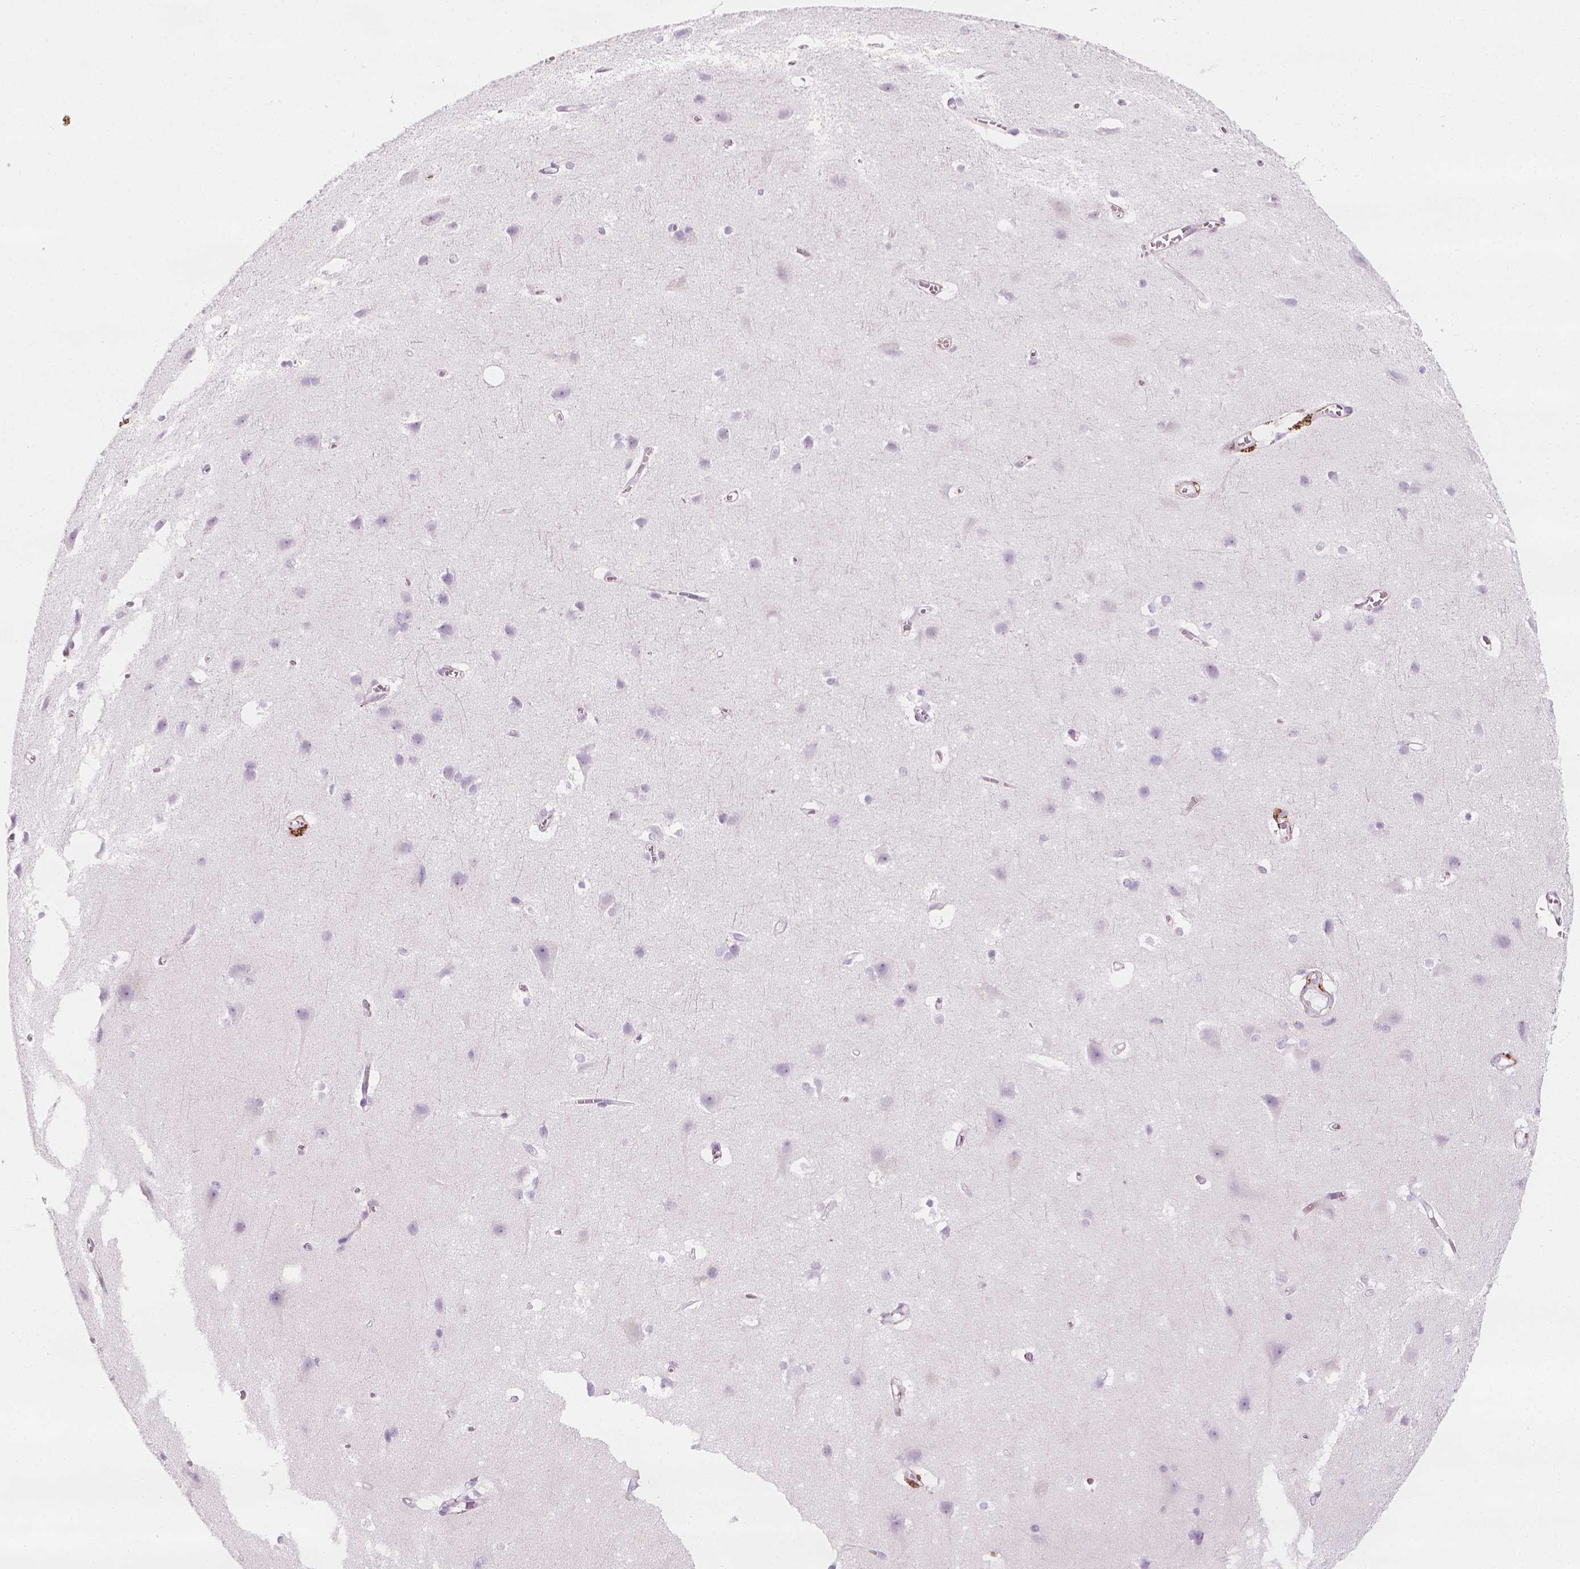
{"staining": {"intensity": "moderate", "quantity": "<25%", "location": "cytoplasmic/membranous"}, "tissue": "cerebral cortex", "cell_type": "Endothelial cells", "image_type": "normal", "snomed": [{"axis": "morphology", "description": "Normal tissue, NOS"}, {"axis": "topography", "description": "Cerebral cortex"}], "caption": "The photomicrograph displays immunohistochemical staining of normal cerebral cortex. There is moderate cytoplasmic/membranous positivity is seen in approximately <25% of endothelial cells.", "gene": "CES1", "patient": {"sex": "male", "age": 37}}